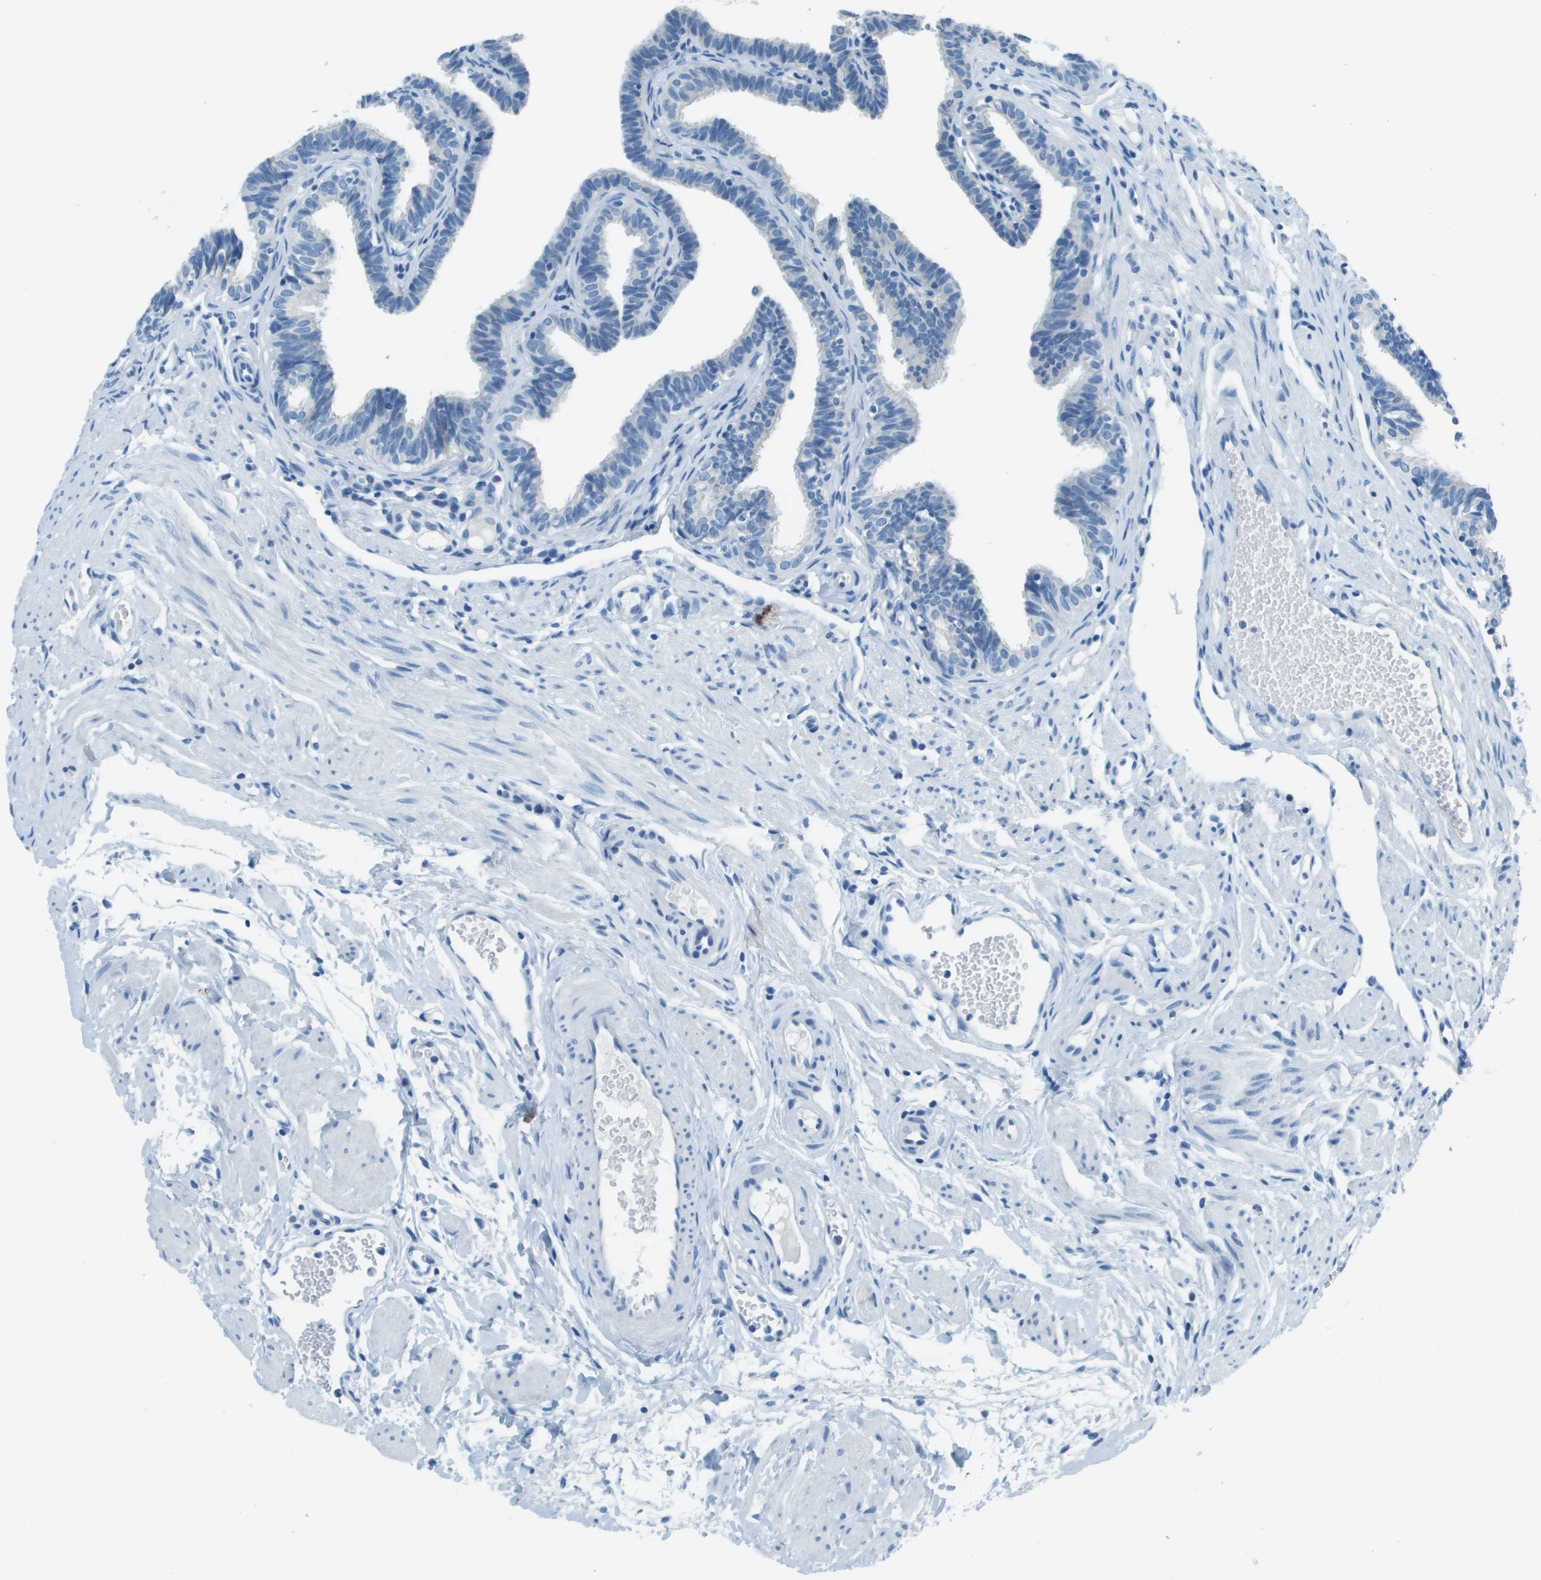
{"staining": {"intensity": "weak", "quantity": "<25%", "location": "cytoplasmic/membranous"}, "tissue": "fallopian tube", "cell_type": "Glandular cells", "image_type": "normal", "snomed": [{"axis": "morphology", "description": "Normal tissue, NOS"}, {"axis": "topography", "description": "Fallopian tube"}, {"axis": "topography", "description": "Ovary"}], "caption": "Immunohistochemistry photomicrograph of normal fallopian tube: fallopian tube stained with DAB exhibits no significant protein staining in glandular cells.", "gene": "SLC16A10", "patient": {"sex": "female", "age": 23}}